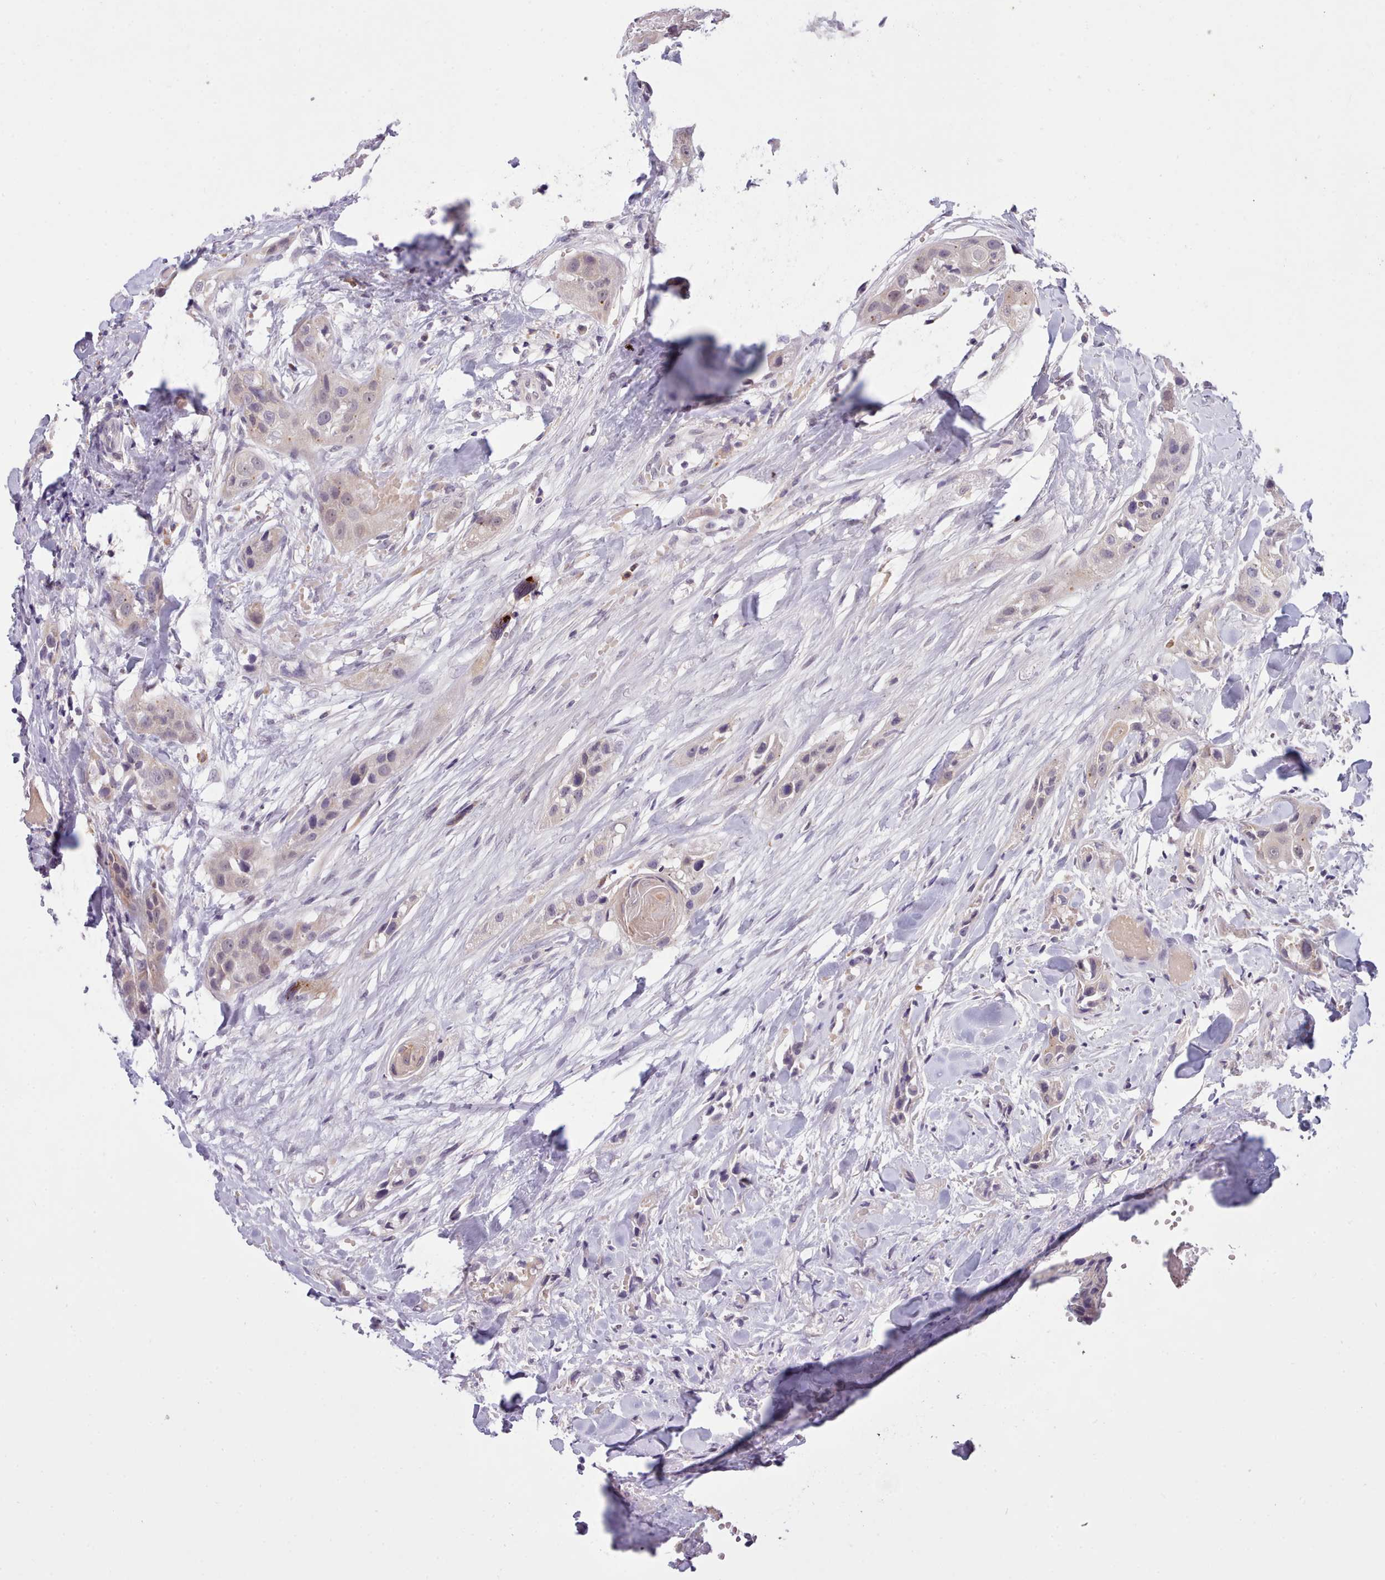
{"staining": {"intensity": "weak", "quantity": "<25%", "location": "cytoplasmic/membranous"}, "tissue": "head and neck cancer", "cell_type": "Tumor cells", "image_type": "cancer", "snomed": [{"axis": "morphology", "description": "Normal tissue, NOS"}, {"axis": "morphology", "description": "Squamous cell carcinoma, NOS"}, {"axis": "topography", "description": "Skeletal muscle"}, {"axis": "topography", "description": "Head-Neck"}], "caption": "Head and neck cancer (squamous cell carcinoma) was stained to show a protein in brown. There is no significant expression in tumor cells.", "gene": "ARL17A", "patient": {"sex": "male", "age": 51}}